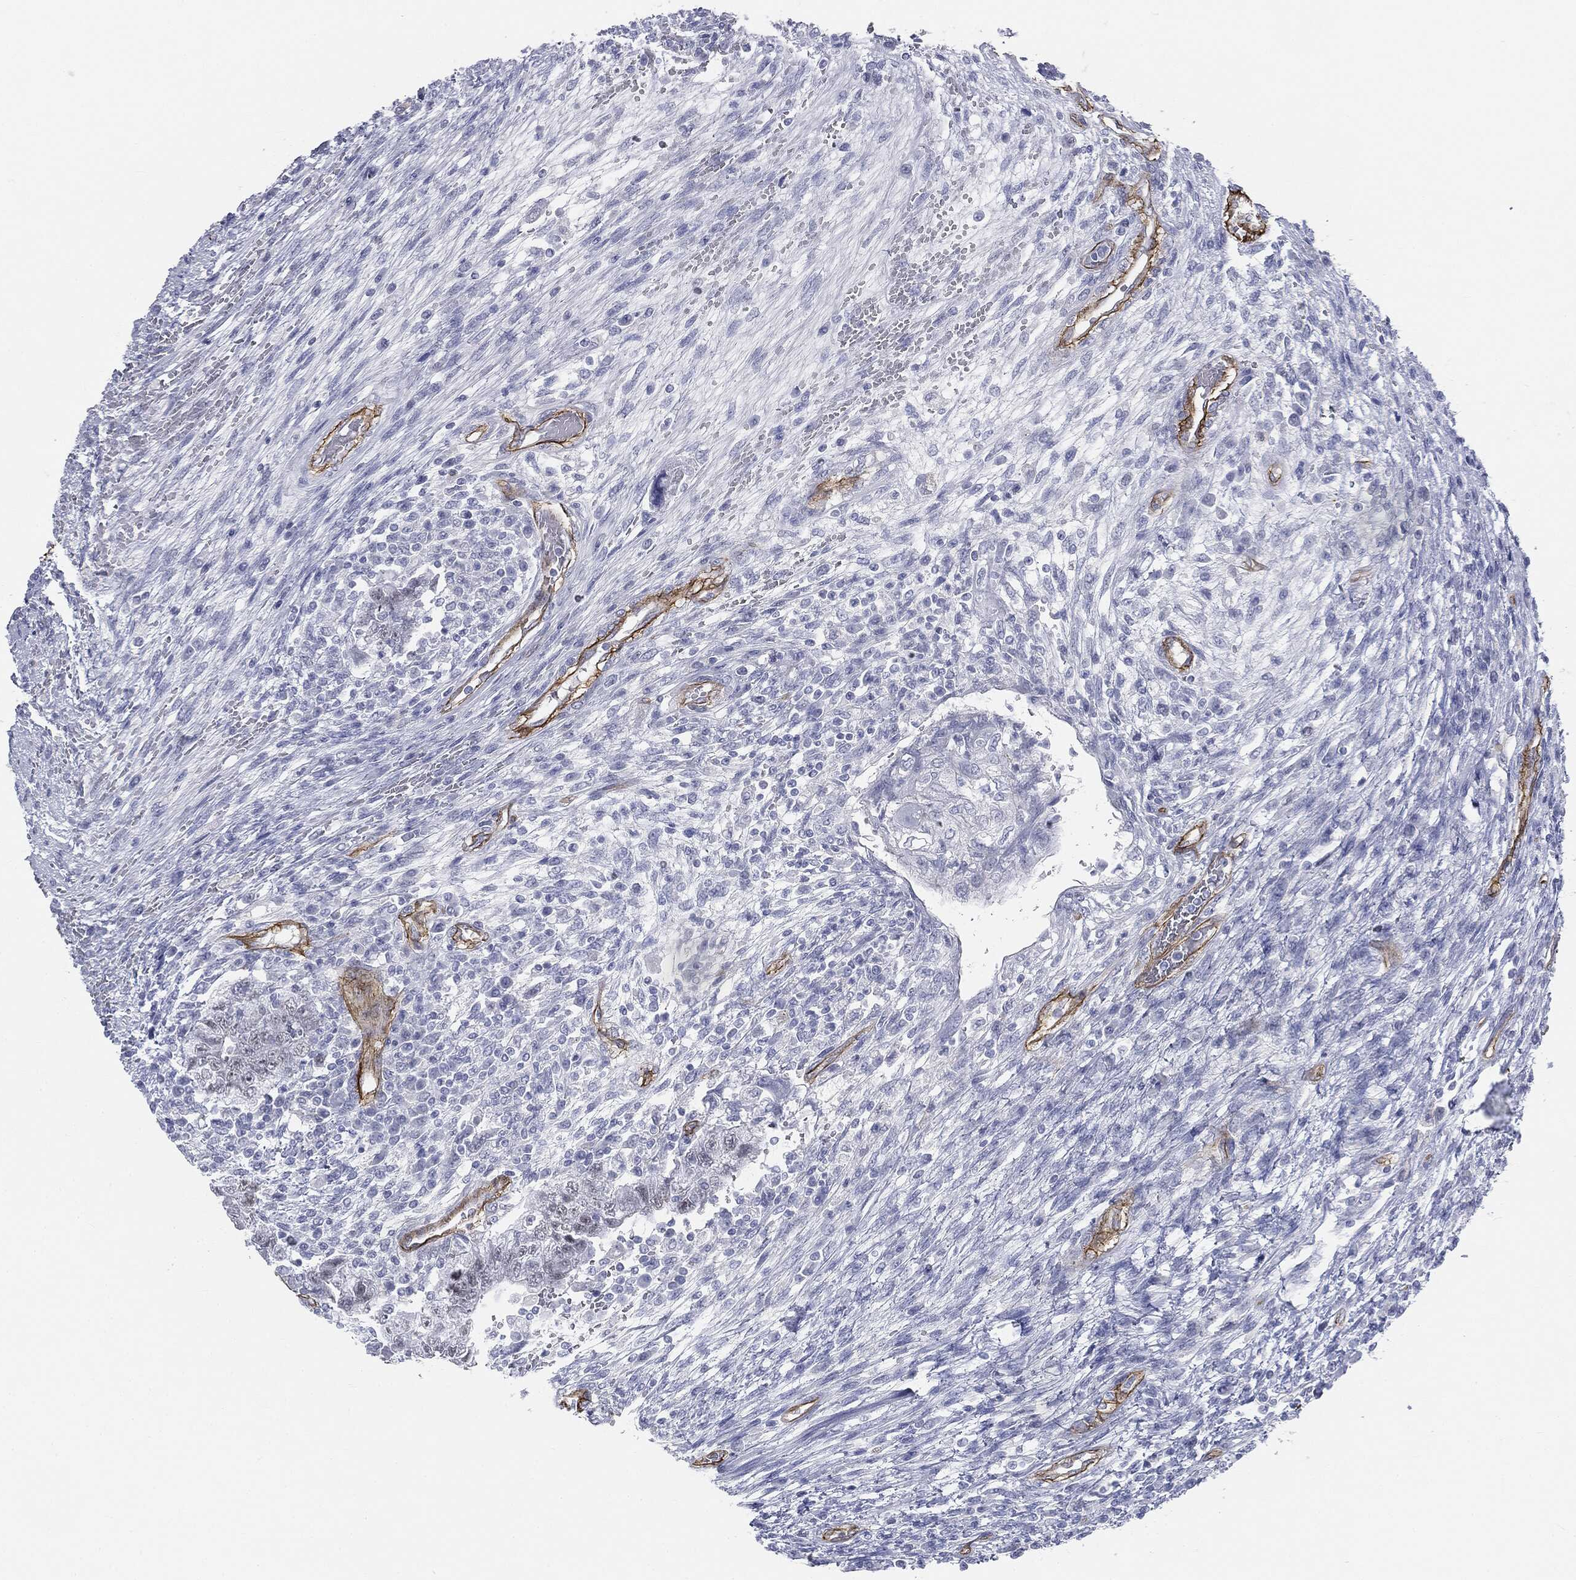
{"staining": {"intensity": "negative", "quantity": "none", "location": "none"}, "tissue": "testis cancer", "cell_type": "Tumor cells", "image_type": "cancer", "snomed": [{"axis": "morphology", "description": "Carcinoma, Embryonal, NOS"}, {"axis": "topography", "description": "Testis"}], "caption": "Image shows no protein staining in tumor cells of testis embryonal carcinoma tissue.", "gene": "MUC5AC", "patient": {"sex": "male", "age": 26}}